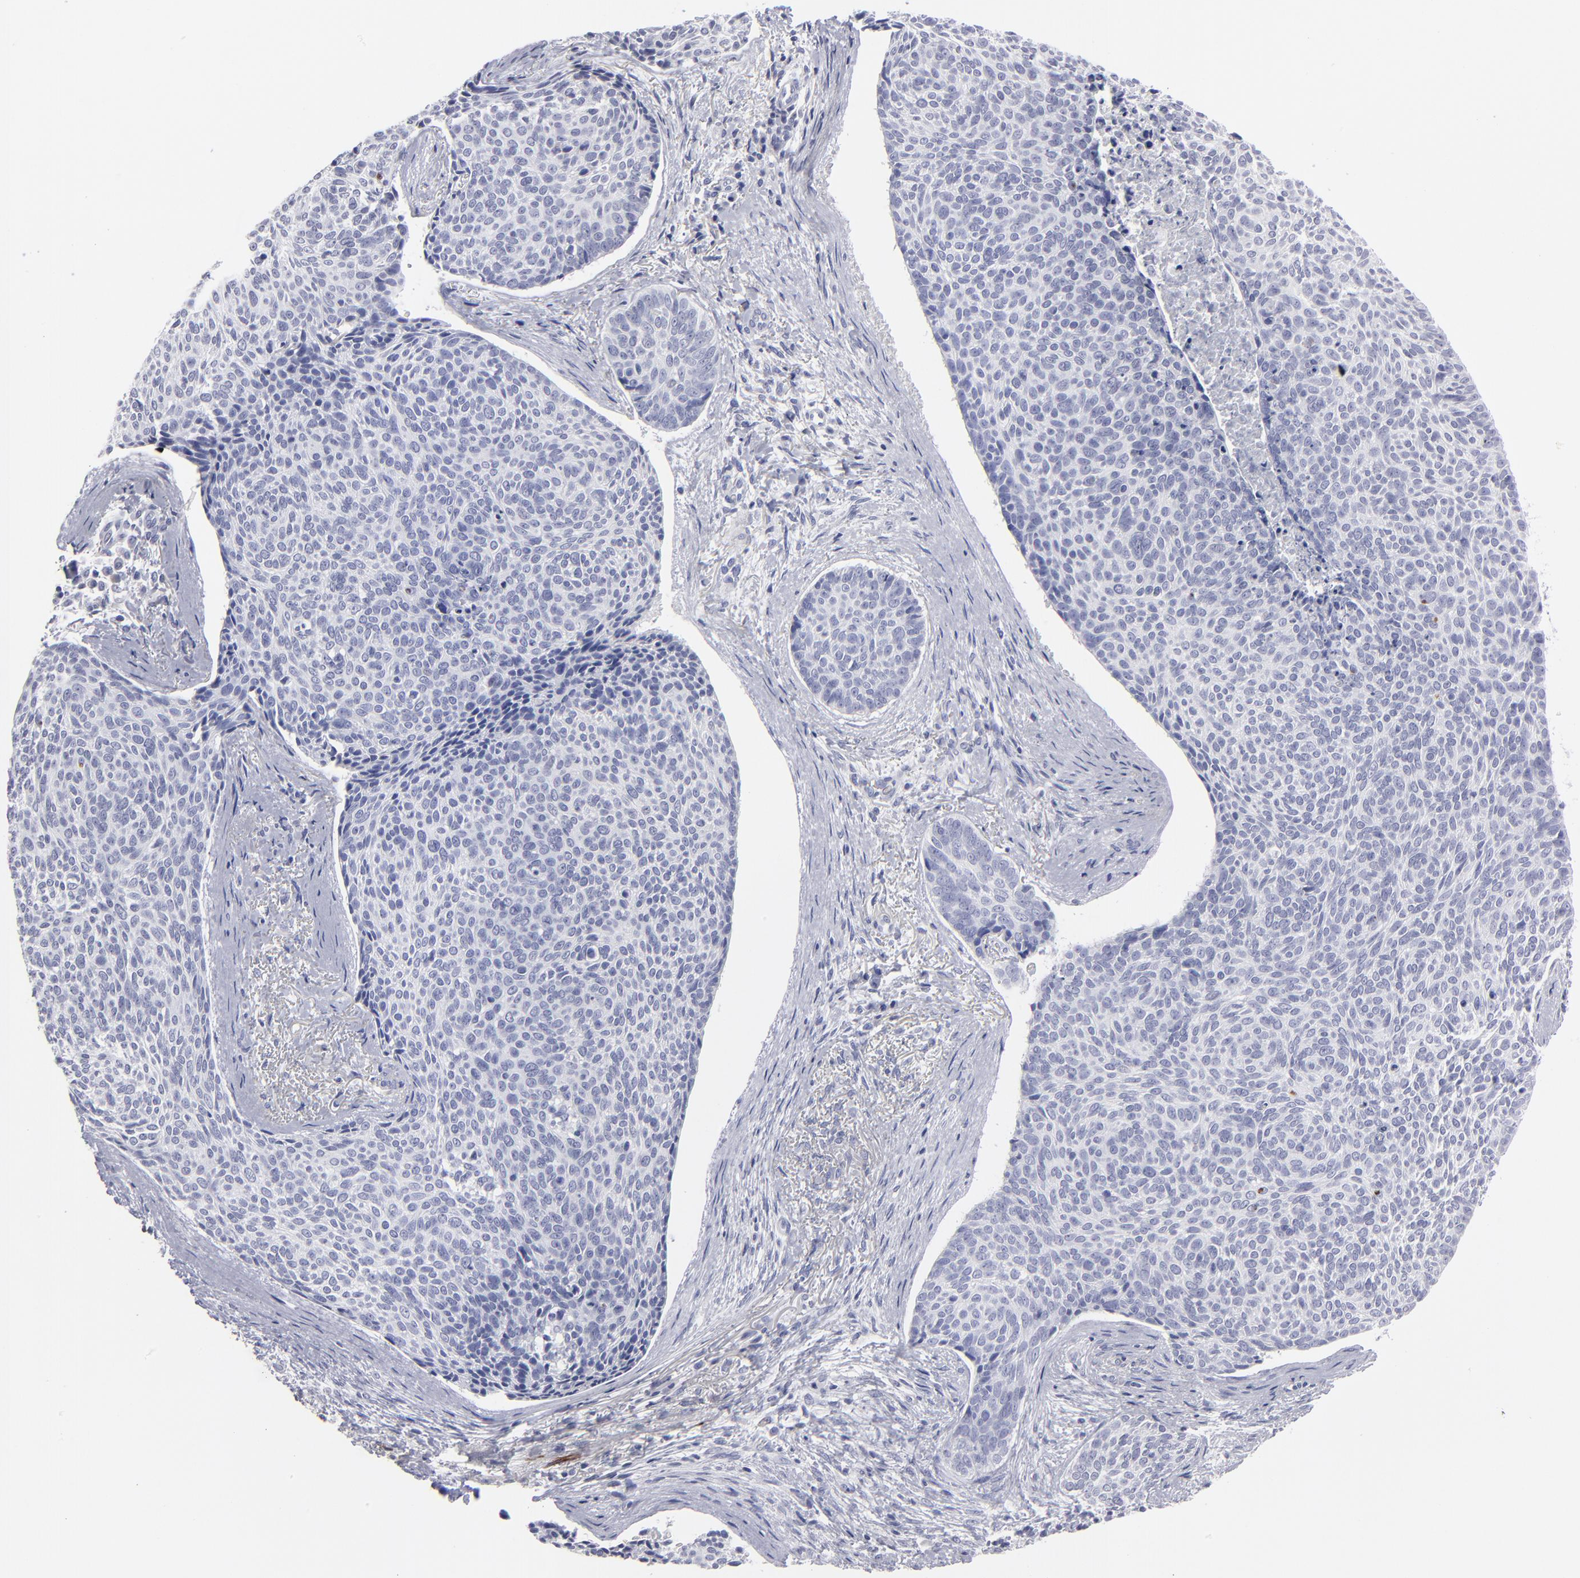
{"staining": {"intensity": "negative", "quantity": "none", "location": "none"}, "tissue": "skin cancer", "cell_type": "Tumor cells", "image_type": "cancer", "snomed": [{"axis": "morphology", "description": "Normal tissue, NOS"}, {"axis": "morphology", "description": "Basal cell carcinoma"}, {"axis": "topography", "description": "Skin"}], "caption": "Micrograph shows no significant protein expression in tumor cells of skin cancer (basal cell carcinoma).", "gene": "CADM3", "patient": {"sex": "female", "age": 57}}